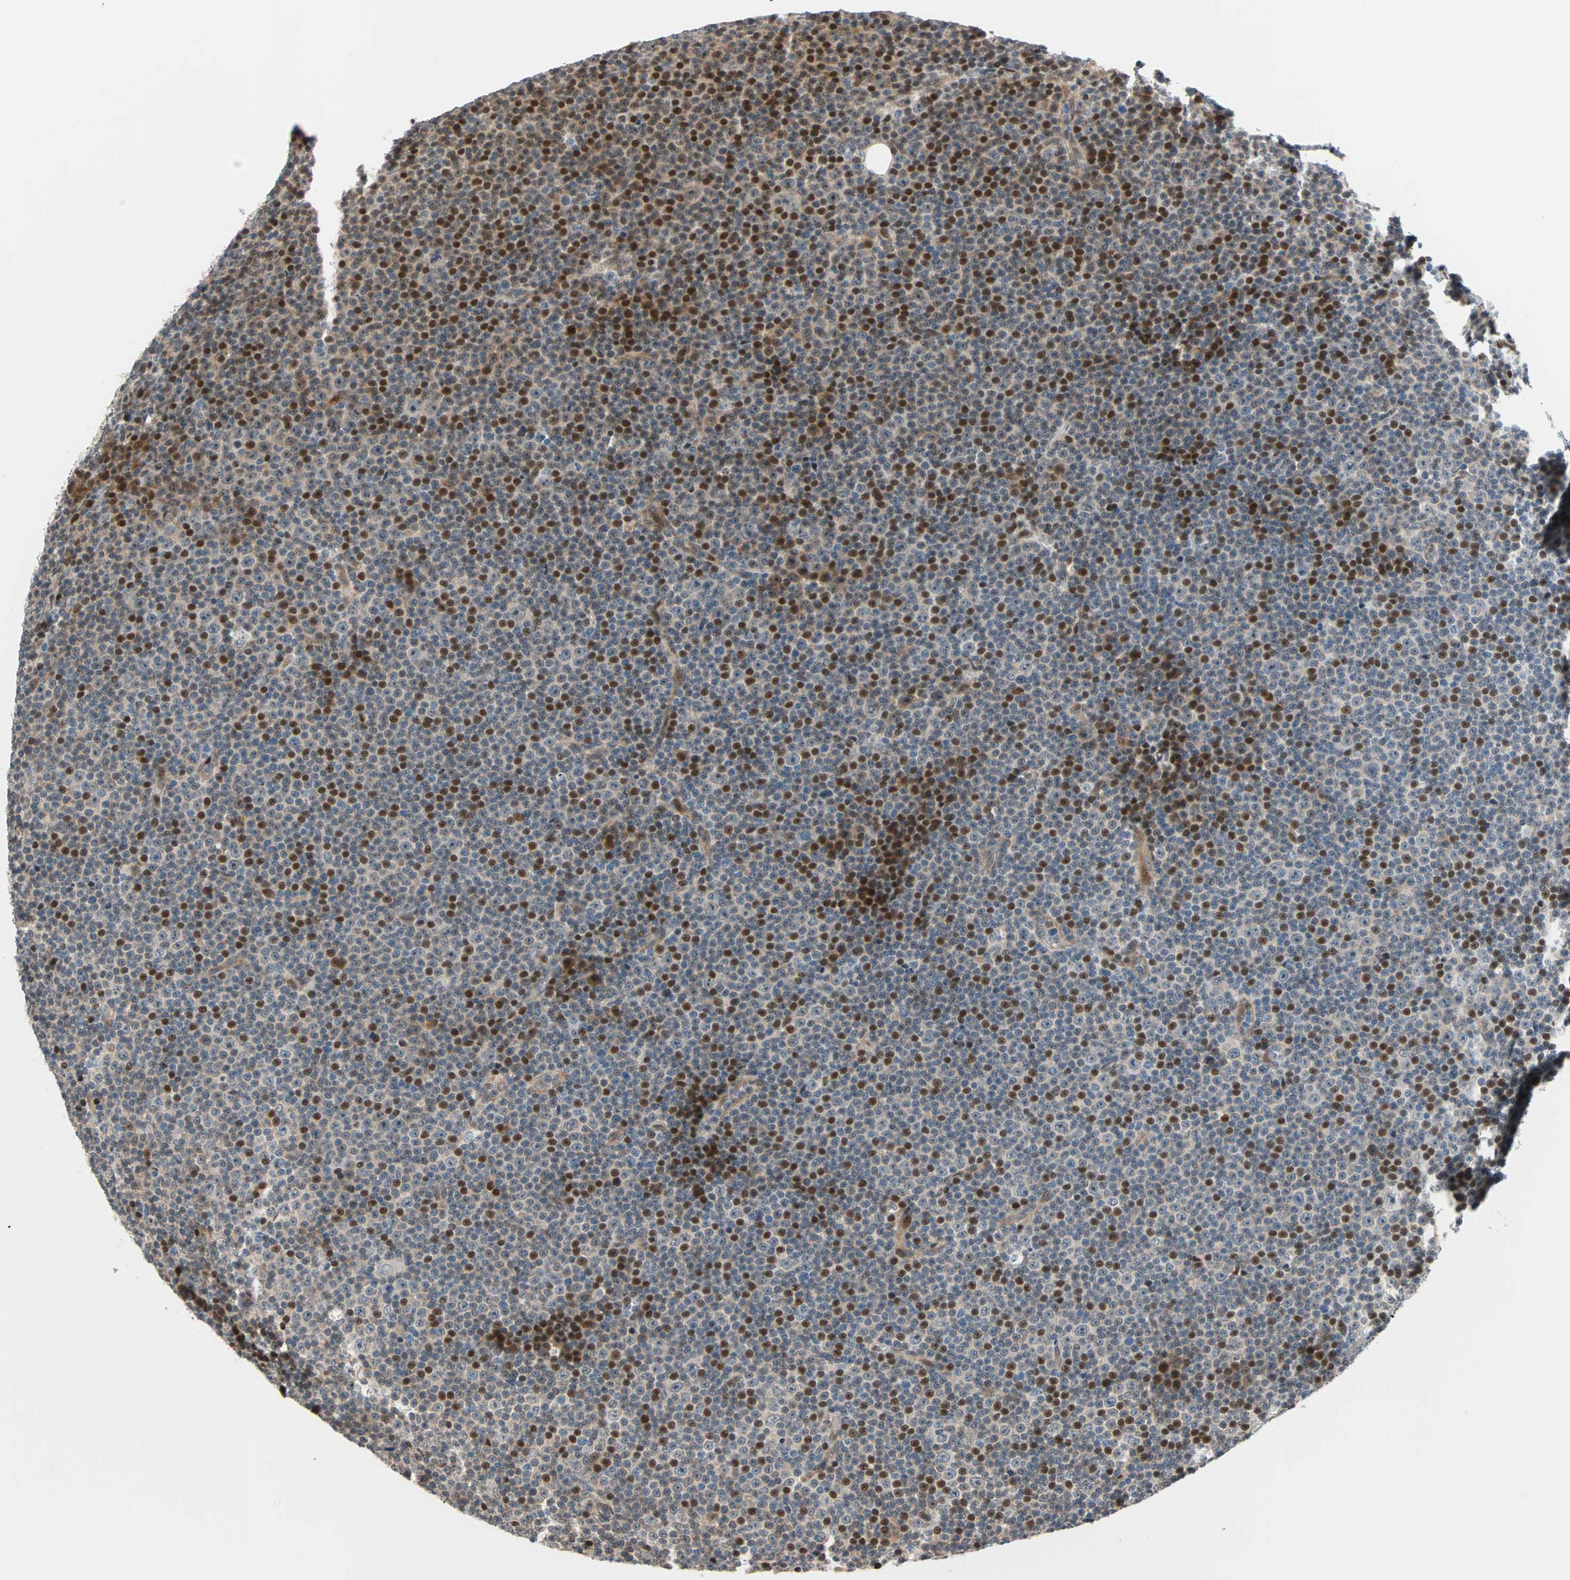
{"staining": {"intensity": "strong", "quantity": "25%-75%", "location": "nuclear"}, "tissue": "lymphoma", "cell_type": "Tumor cells", "image_type": "cancer", "snomed": [{"axis": "morphology", "description": "Malignant lymphoma, non-Hodgkin's type, Low grade"}, {"axis": "topography", "description": "Lymph node"}], "caption": "Immunohistochemical staining of lymphoma demonstrates high levels of strong nuclear expression in approximately 25%-75% of tumor cells.", "gene": "HECW1", "patient": {"sex": "female", "age": 67}}